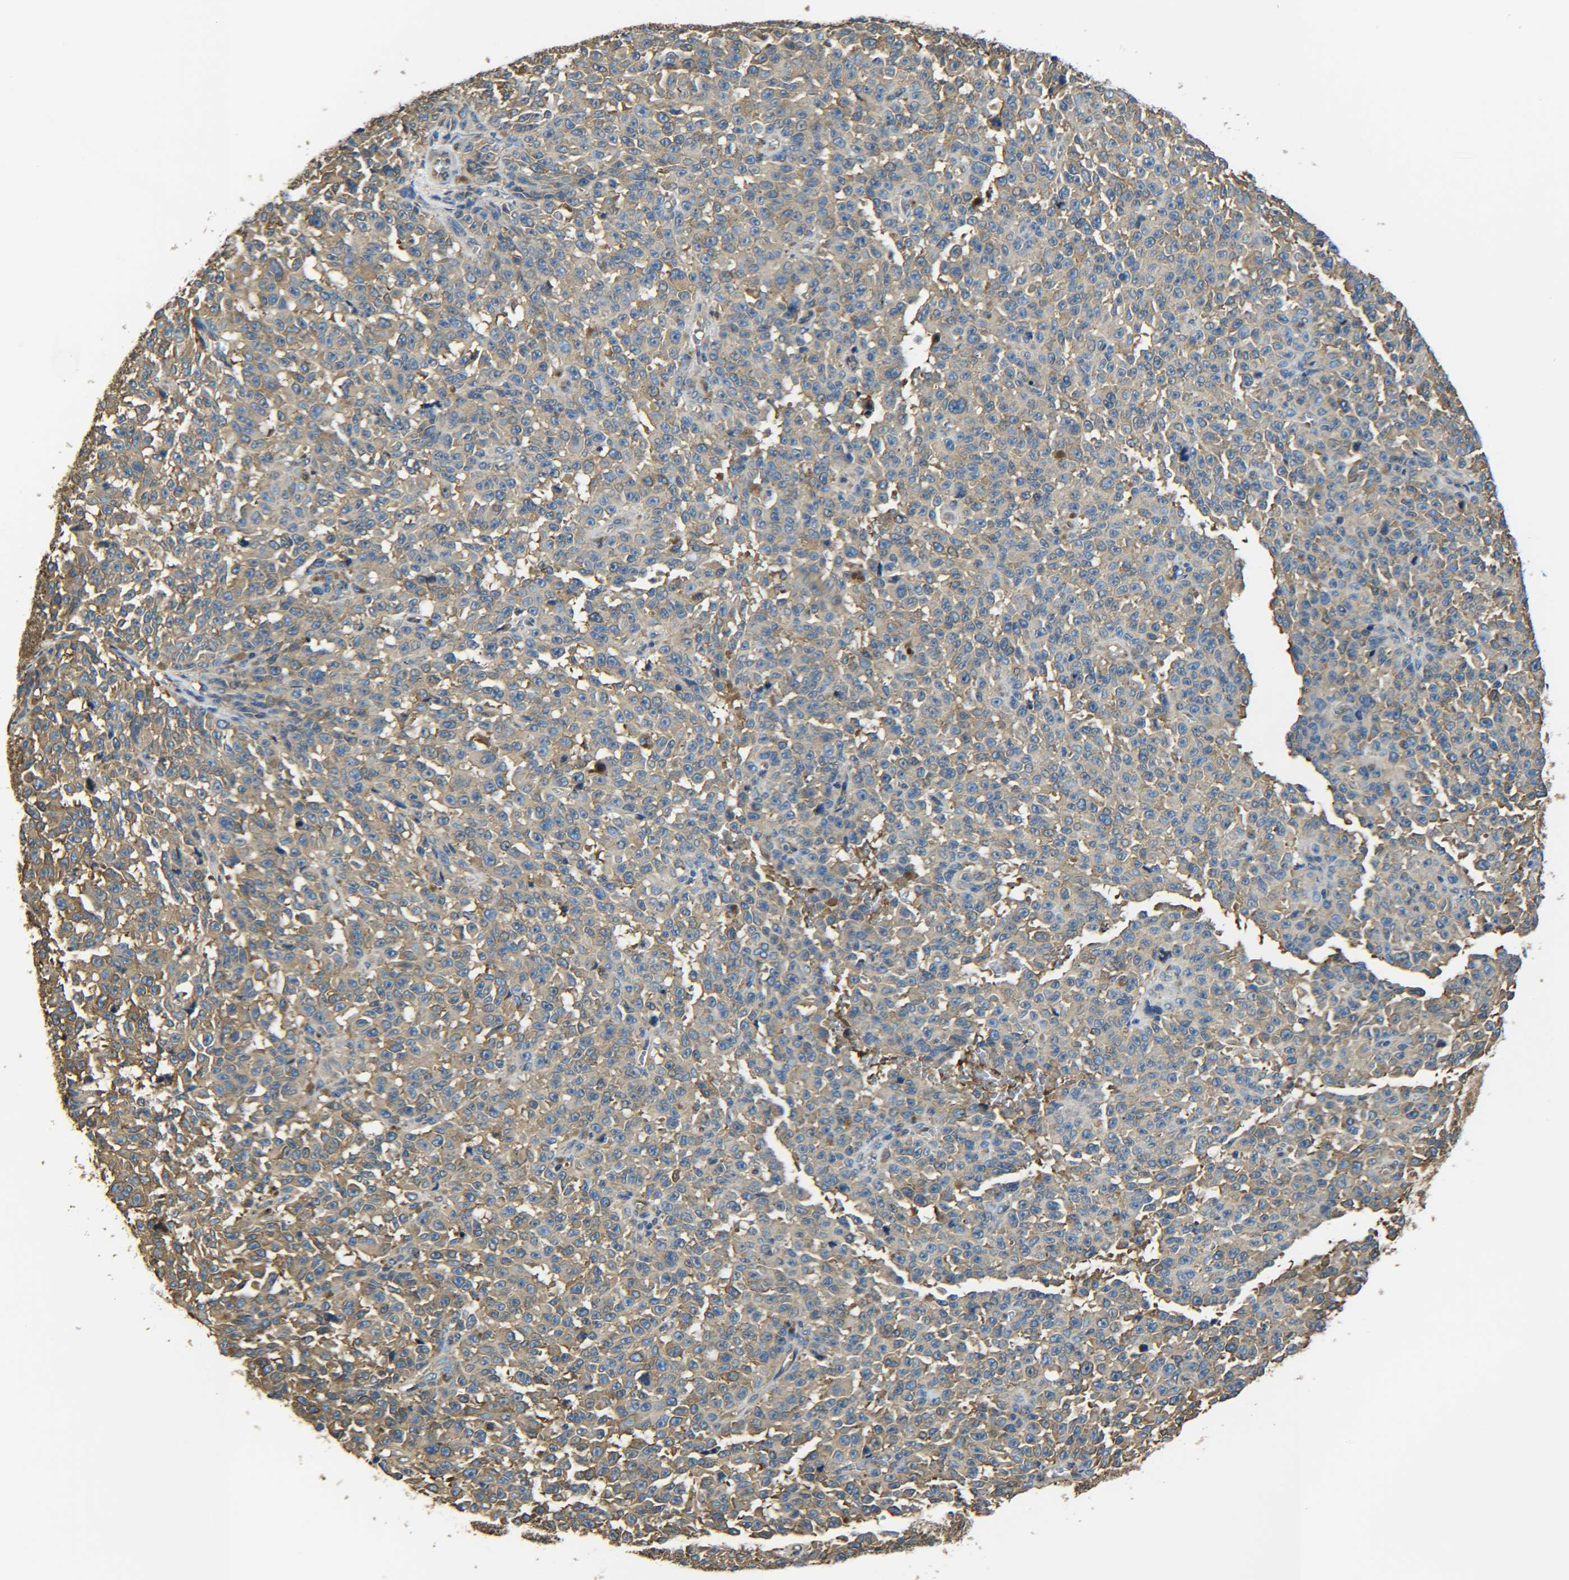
{"staining": {"intensity": "weak", "quantity": ">75%", "location": "cytoplasmic/membranous"}, "tissue": "melanoma", "cell_type": "Tumor cells", "image_type": "cancer", "snomed": [{"axis": "morphology", "description": "Malignant melanoma, NOS"}, {"axis": "topography", "description": "Skin"}], "caption": "Immunohistochemistry (DAB (3,3'-diaminobenzidine)) staining of melanoma shows weak cytoplasmic/membranous protein positivity in about >75% of tumor cells. (DAB (3,3'-diaminobenzidine) = brown stain, brightfield microscopy at high magnification).", "gene": "TUBB", "patient": {"sex": "female", "age": 82}}